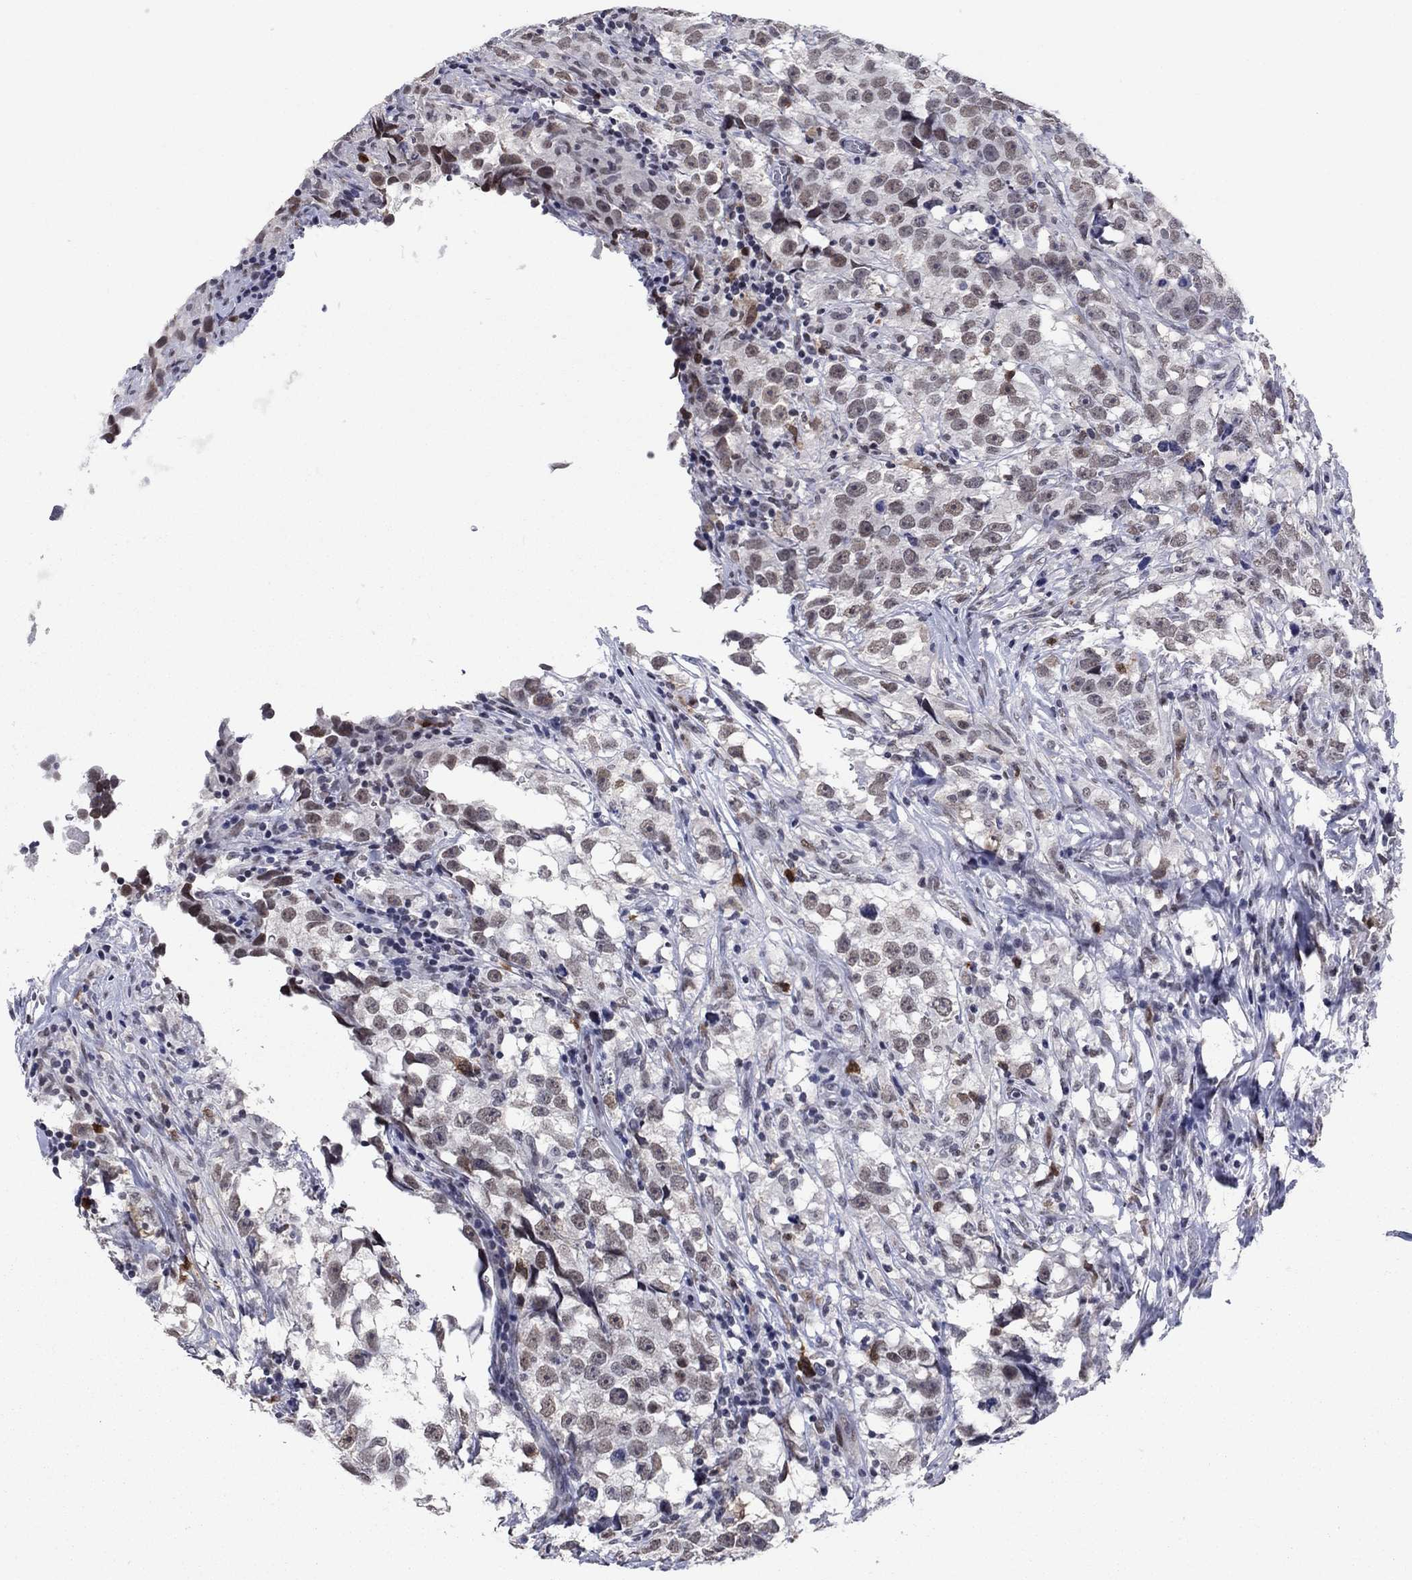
{"staining": {"intensity": "negative", "quantity": "none", "location": "none"}, "tissue": "testis cancer", "cell_type": "Tumor cells", "image_type": "cancer", "snomed": [{"axis": "morphology", "description": "Seminoma, NOS"}, {"axis": "topography", "description": "Testis"}], "caption": "The histopathology image reveals no significant positivity in tumor cells of testis cancer.", "gene": "TYMS", "patient": {"sex": "male", "age": 46}}